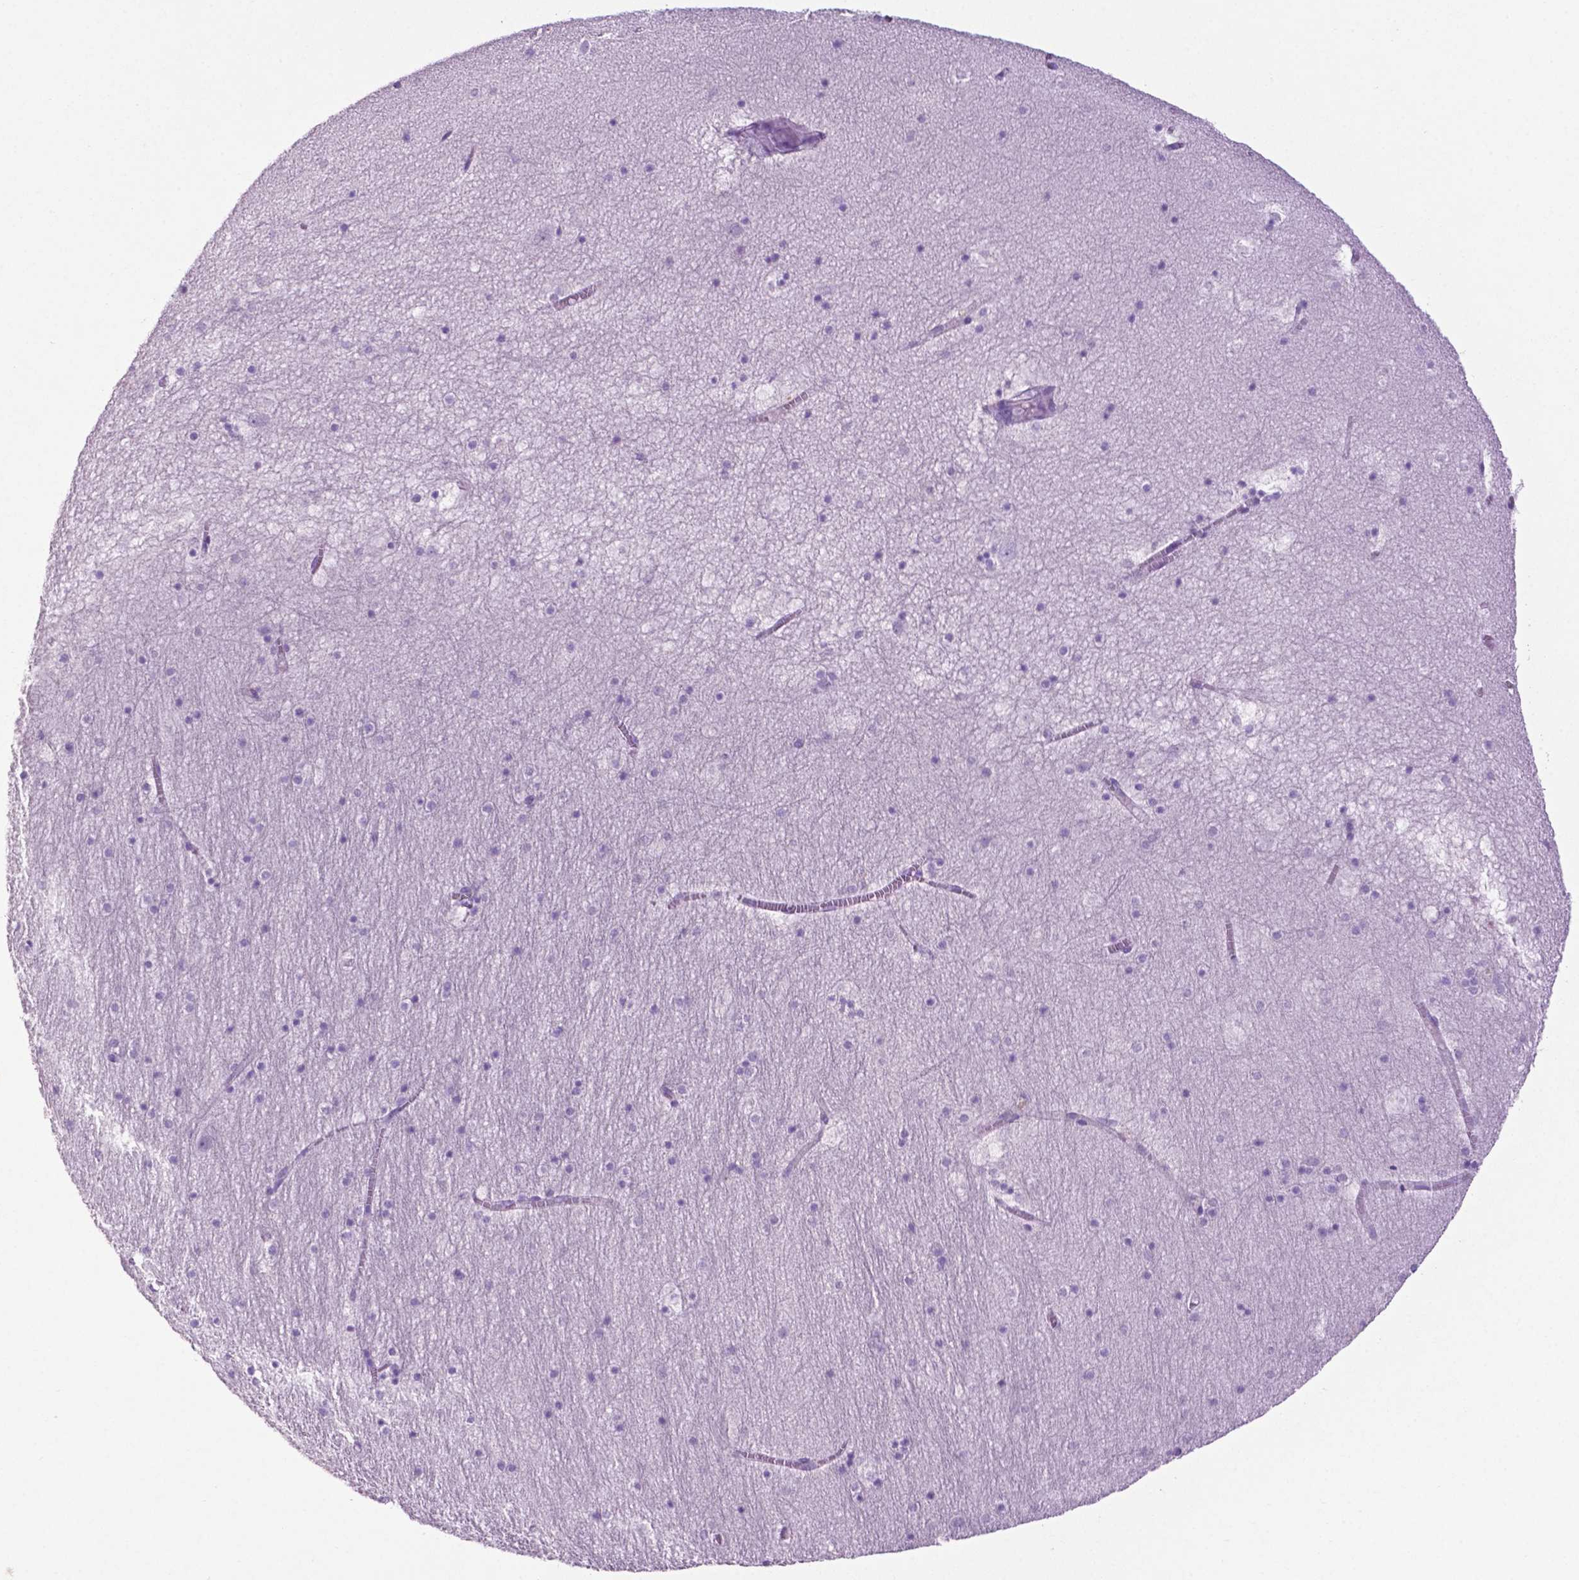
{"staining": {"intensity": "negative", "quantity": "none", "location": "none"}, "tissue": "hippocampus", "cell_type": "Glial cells", "image_type": "normal", "snomed": [{"axis": "morphology", "description": "Normal tissue, NOS"}, {"axis": "topography", "description": "Hippocampus"}], "caption": "Immunohistochemistry (IHC) of normal human hippocampus exhibits no expression in glial cells. Brightfield microscopy of immunohistochemistry (IHC) stained with DAB (3,3'-diaminobenzidine) (brown) and hematoxylin (blue), captured at high magnification.", "gene": "PHGR1", "patient": {"sex": "male", "age": 45}}